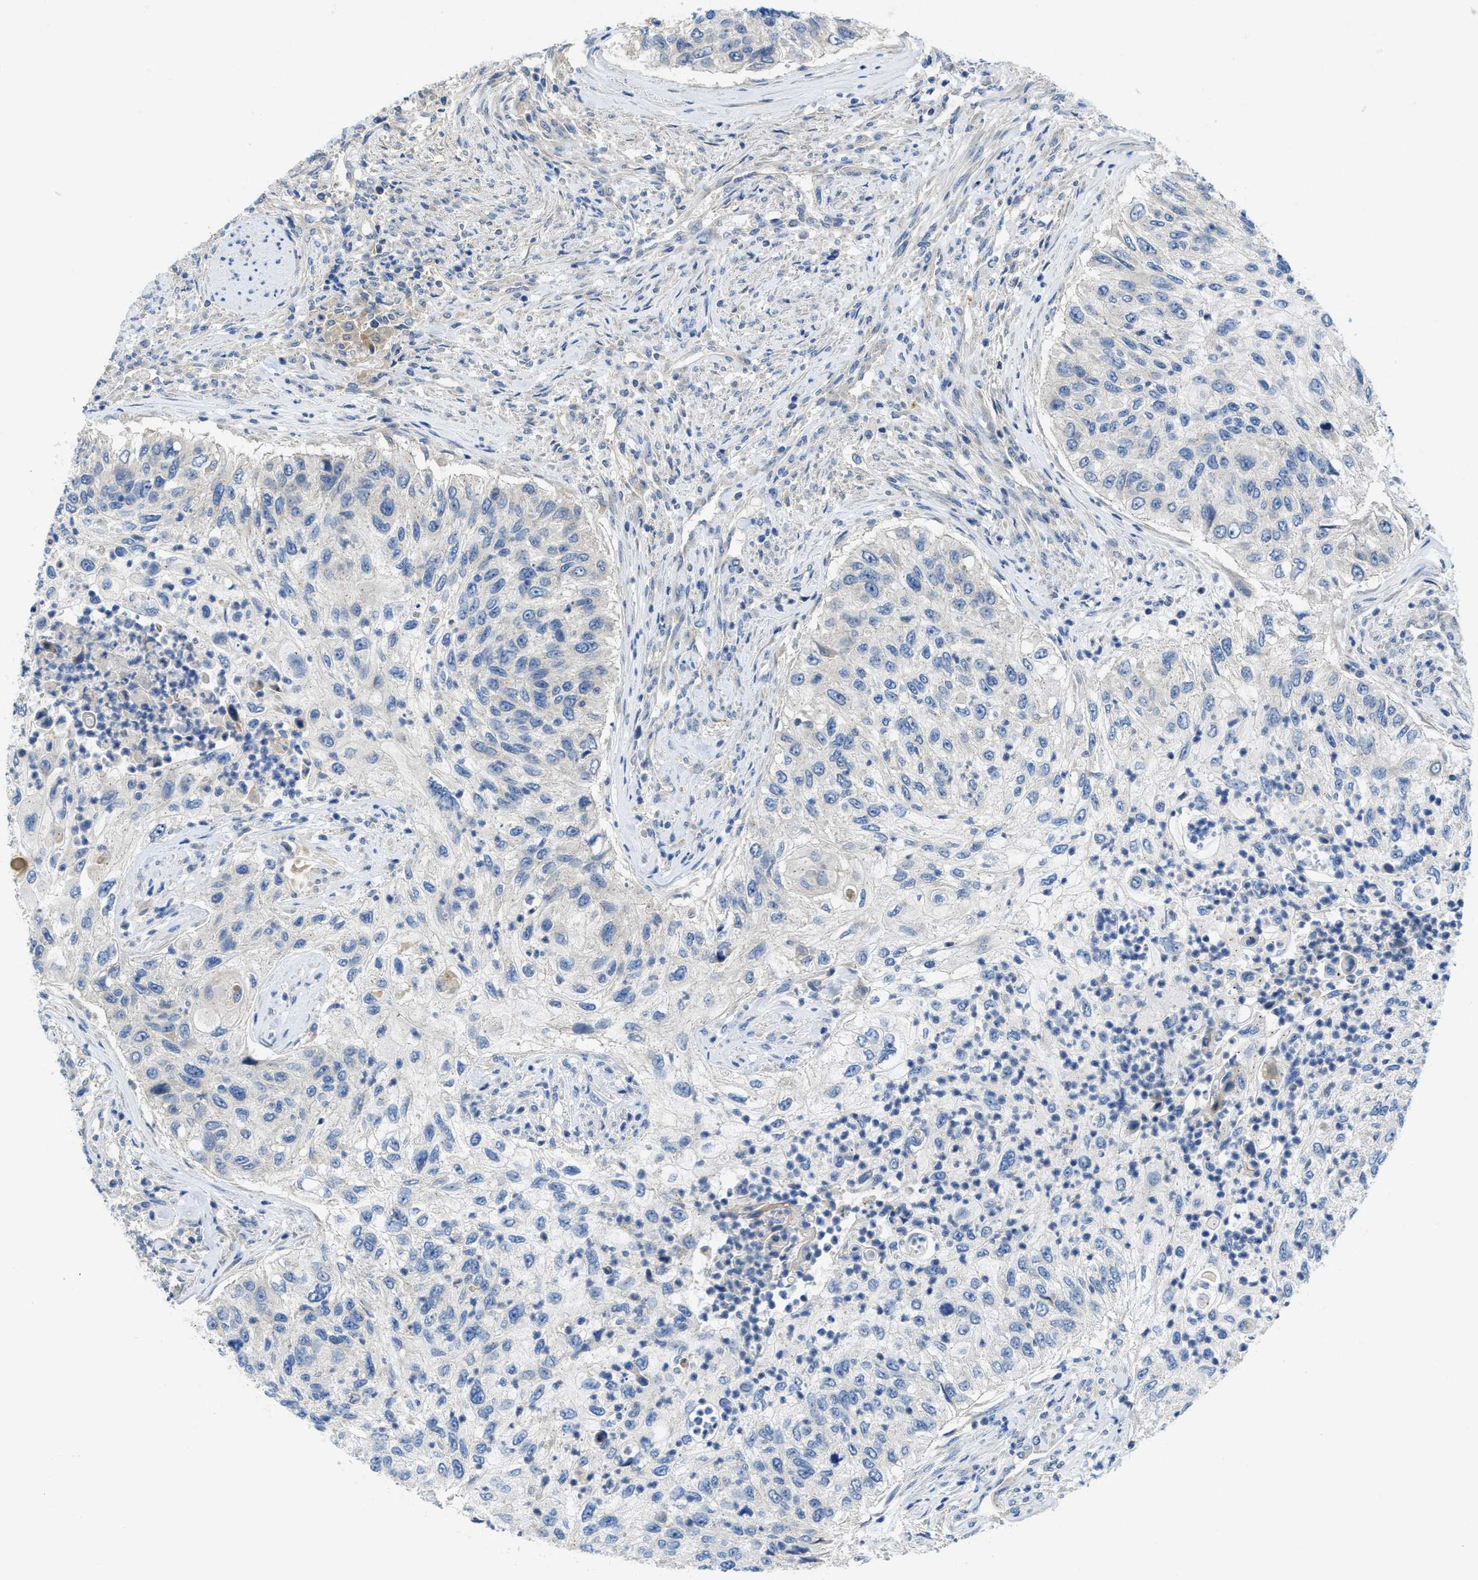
{"staining": {"intensity": "negative", "quantity": "none", "location": "none"}, "tissue": "urothelial cancer", "cell_type": "Tumor cells", "image_type": "cancer", "snomed": [{"axis": "morphology", "description": "Urothelial carcinoma, High grade"}, {"axis": "topography", "description": "Urinary bladder"}], "caption": "This is a image of immunohistochemistry (IHC) staining of urothelial cancer, which shows no positivity in tumor cells.", "gene": "RIPK2", "patient": {"sex": "female", "age": 60}}